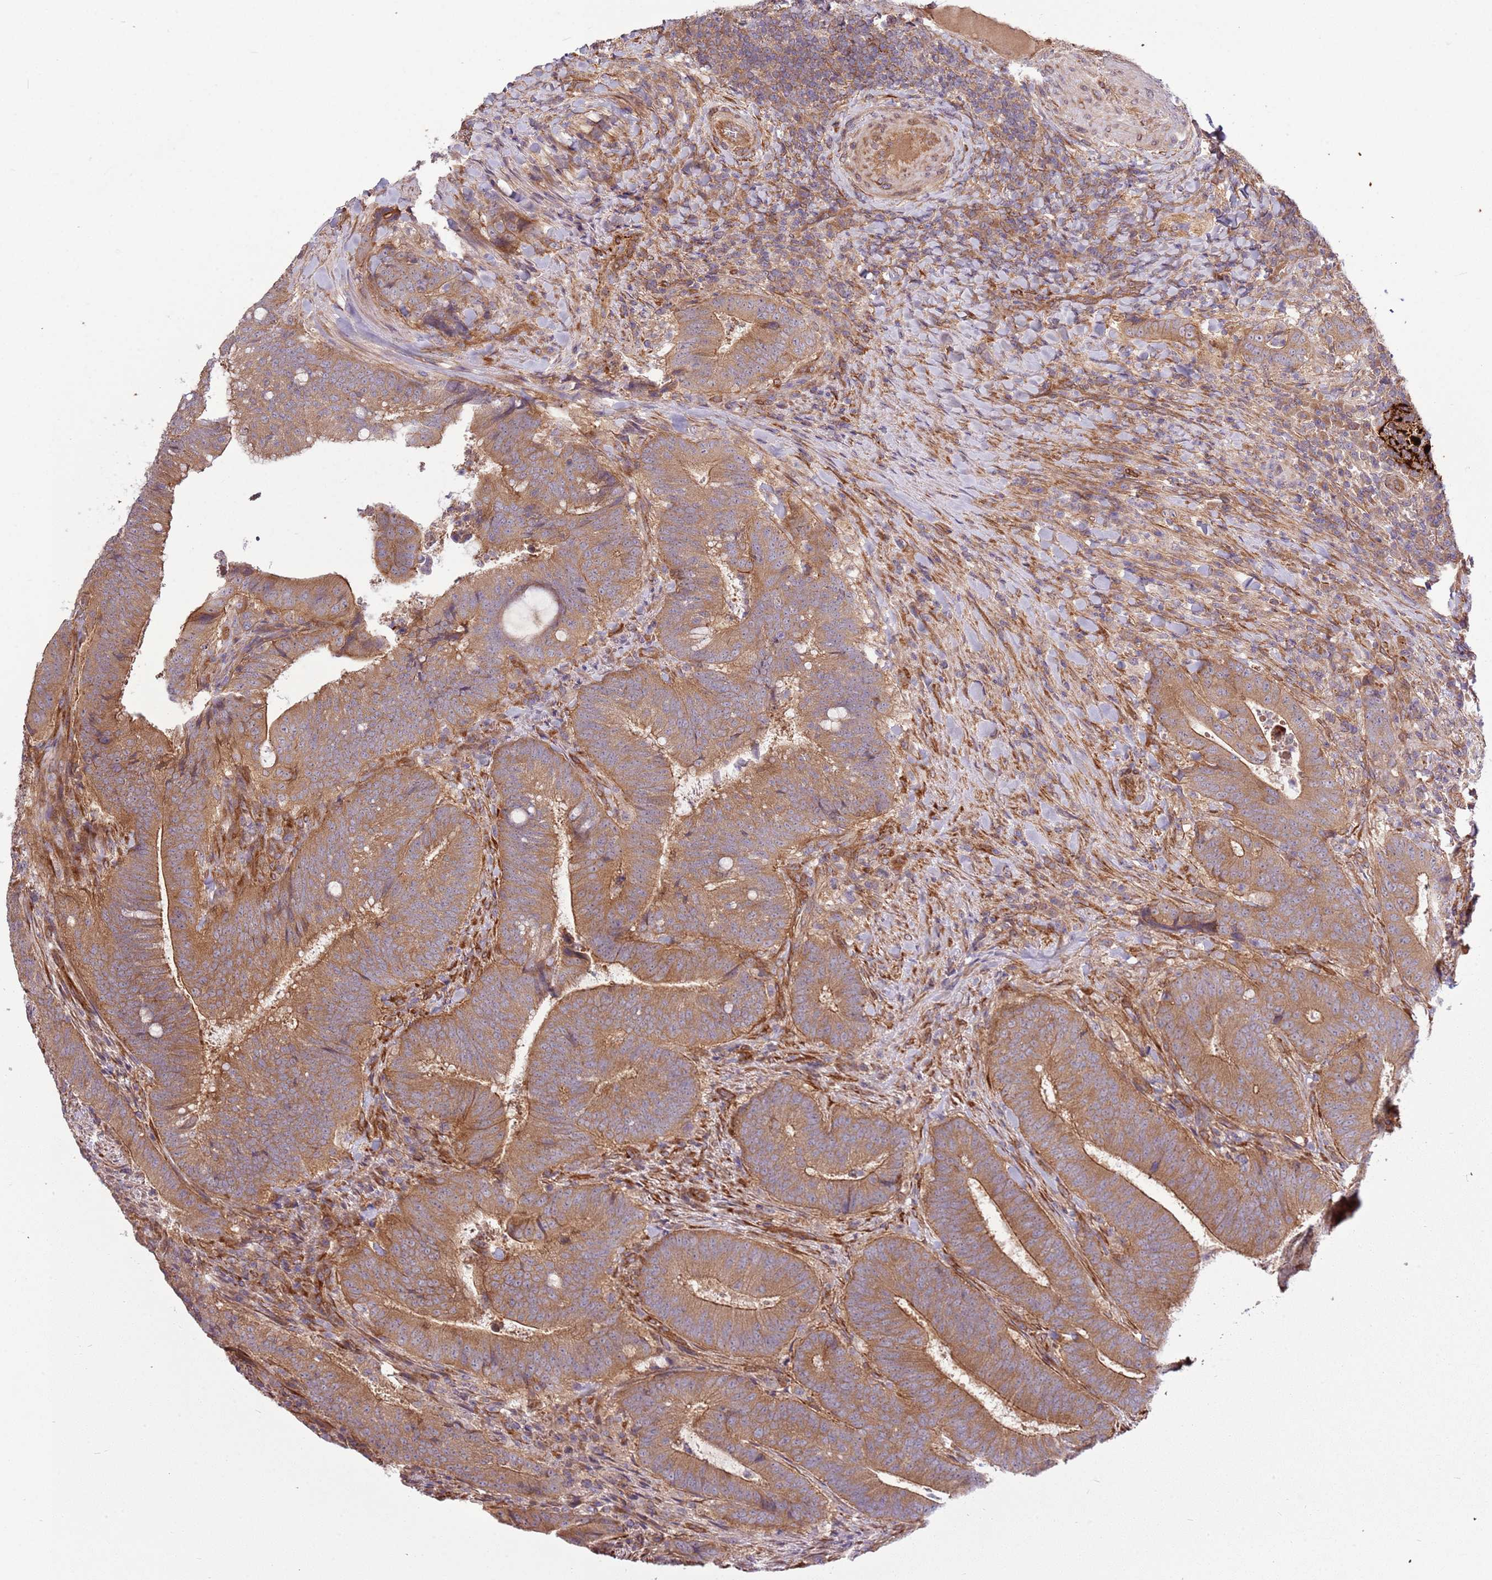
{"staining": {"intensity": "moderate", "quantity": ">75%", "location": "cytoplasmic/membranous"}, "tissue": "colorectal cancer", "cell_type": "Tumor cells", "image_type": "cancer", "snomed": [{"axis": "morphology", "description": "Adenocarcinoma, NOS"}, {"axis": "topography", "description": "Colon"}], "caption": "DAB immunohistochemical staining of human colorectal adenocarcinoma shows moderate cytoplasmic/membranous protein positivity in about >75% of tumor cells.", "gene": "GNL1", "patient": {"sex": "female", "age": 43}}